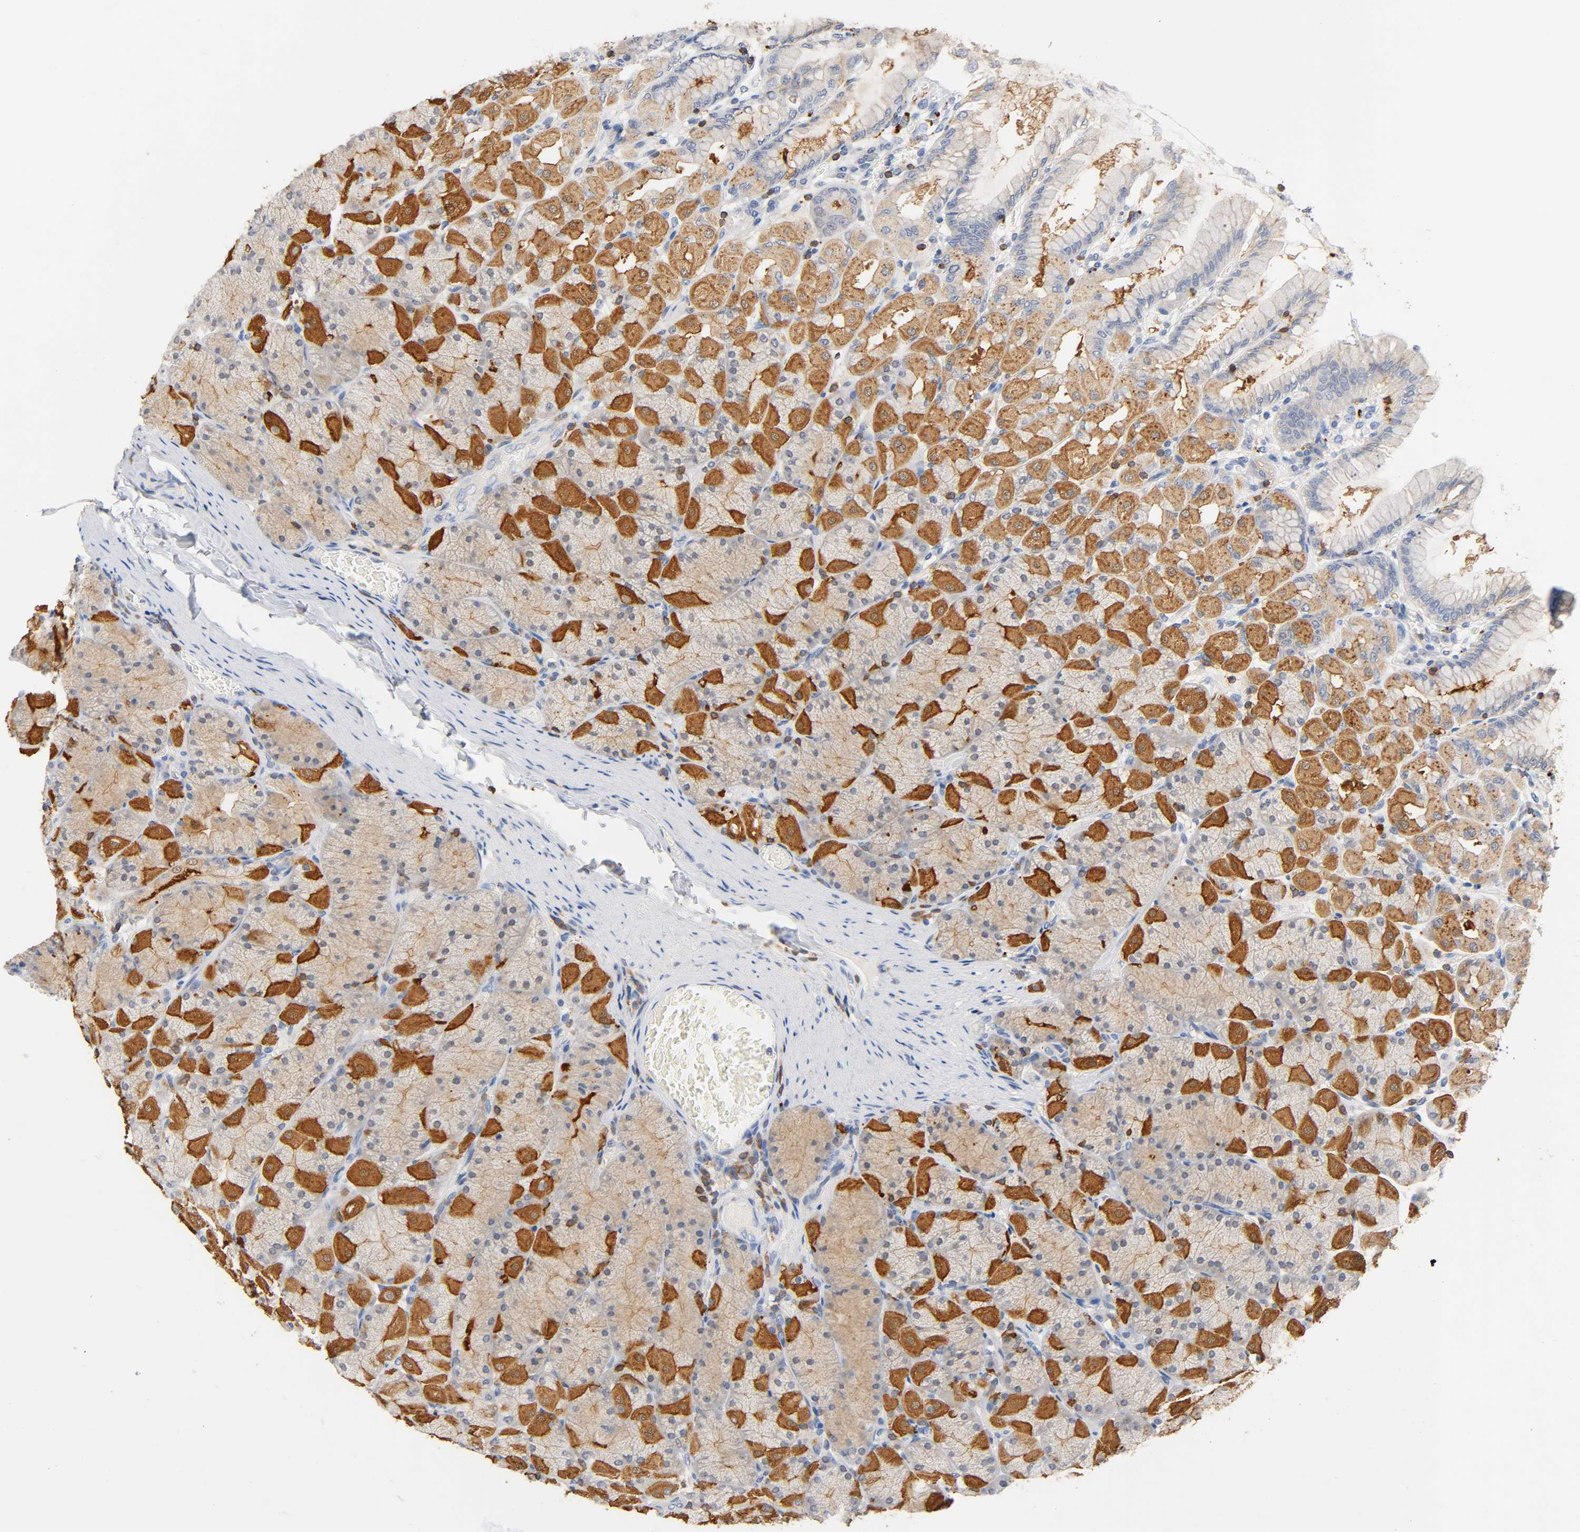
{"staining": {"intensity": "strong", "quantity": "25%-75%", "location": "cytoplasmic/membranous"}, "tissue": "stomach", "cell_type": "Glandular cells", "image_type": "normal", "snomed": [{"axis": "morphology", "description": "Normal tissue, NOS"}, {"axis": "topography", "description": "Stomach, upper"}], "caption": "An IHC micrograph of unremarkable tissue is shown. Protein staining in brown shows strong cytoplasmic/membranous positivity in stomach within glandular cells.", "gene": "UCKL1", "patient": {"sex": "female", "age": 56}}